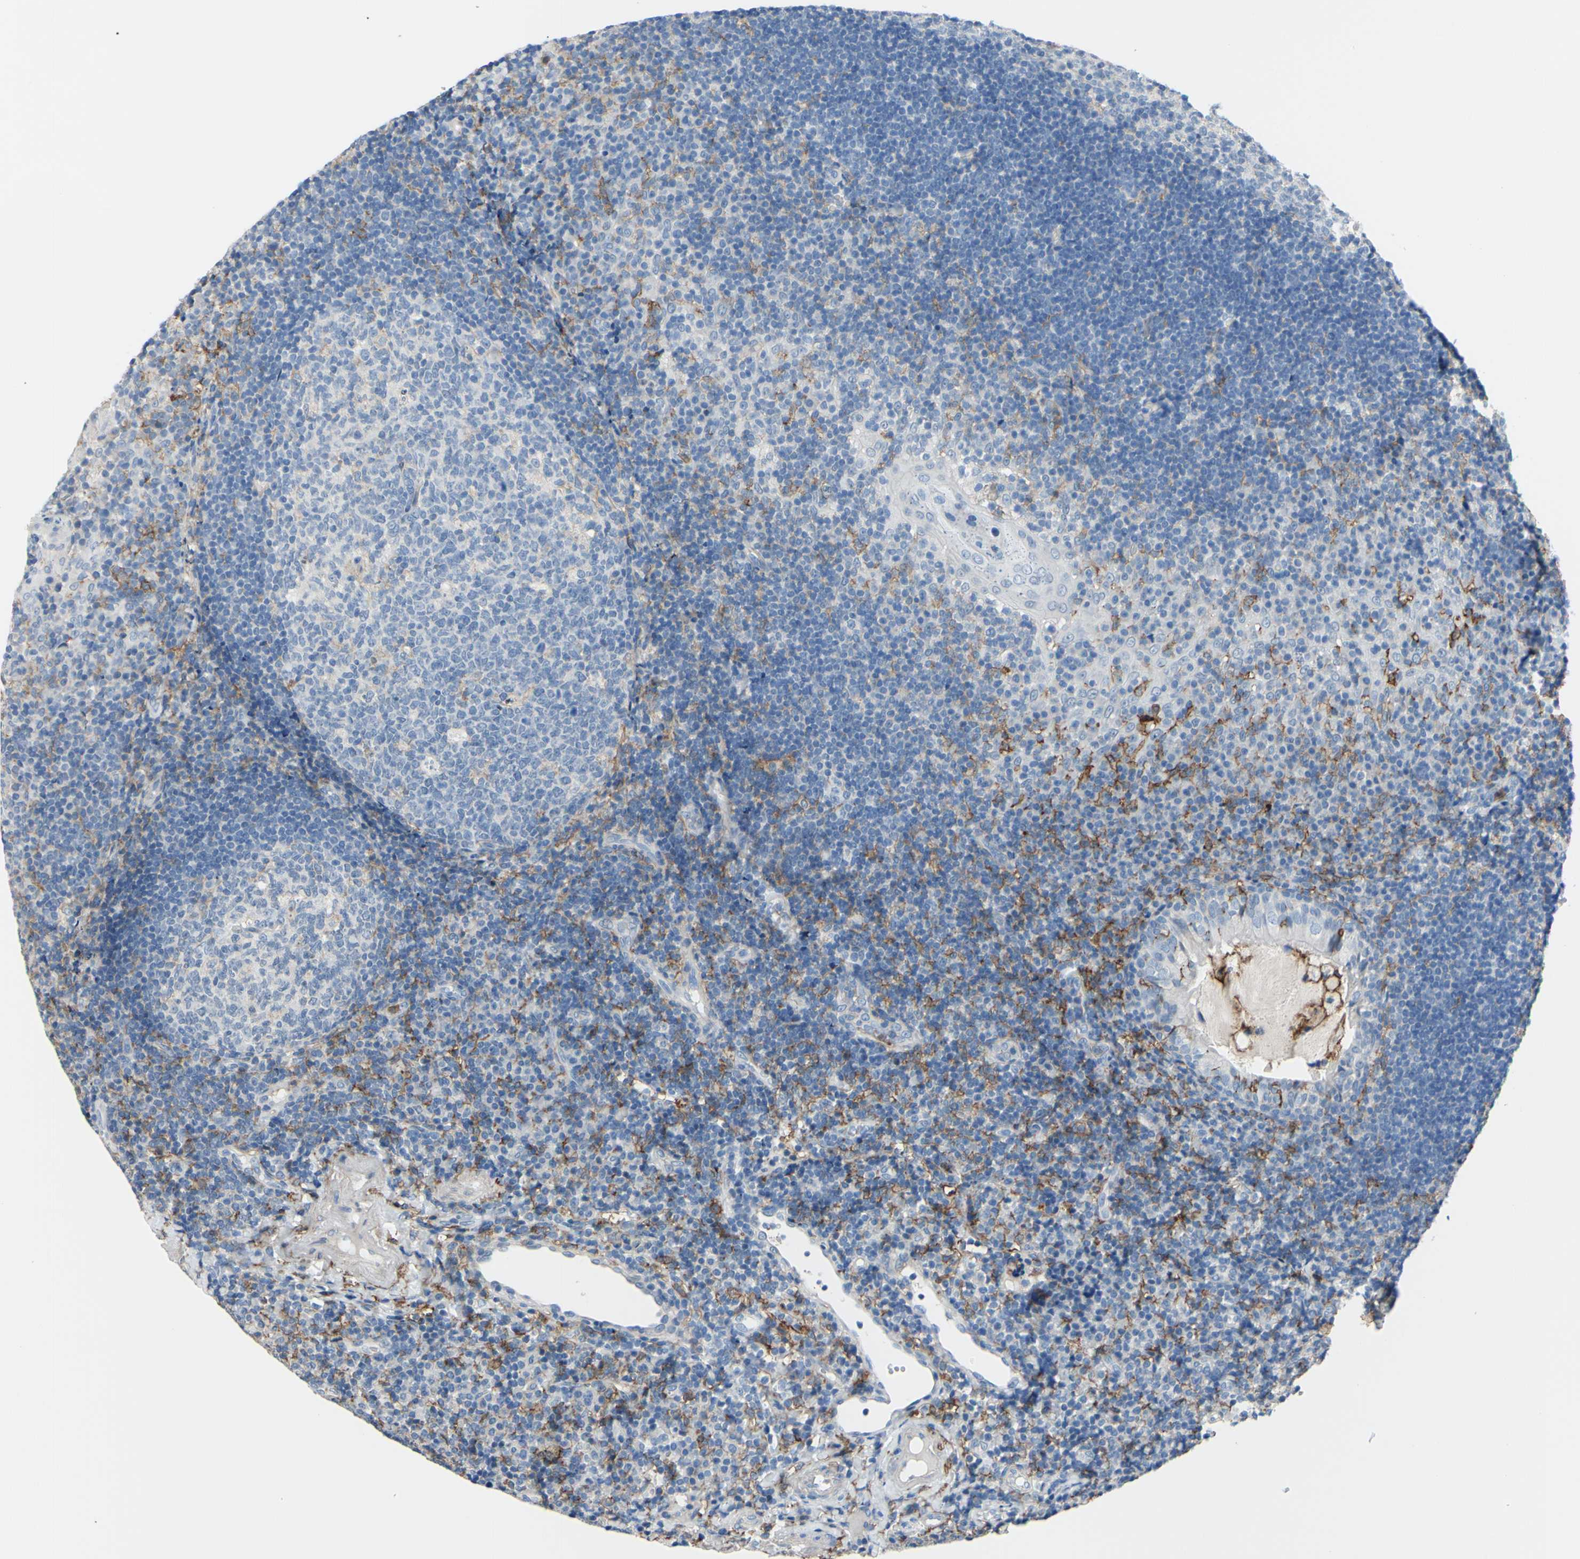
{"staining": {"intensity": "weak", "quantity": "<25%", "location": "cytoplasmic/membranous"}, "tissue": "tonsil", "cell_type": "Germinal center cells", "image_type": "normal", "snomed": [{"axis": "morphology", "description": "Normal tissue, NOS"}, {"axis": "topography", "description": "Tonsil"}], "caption": "DAB immunohistochemical staining of unremarkable human tonsil shows no significant staining in germinal center cells.", "gene": "FCGR2A", "patient": {"sex": "female", "age": 40}}